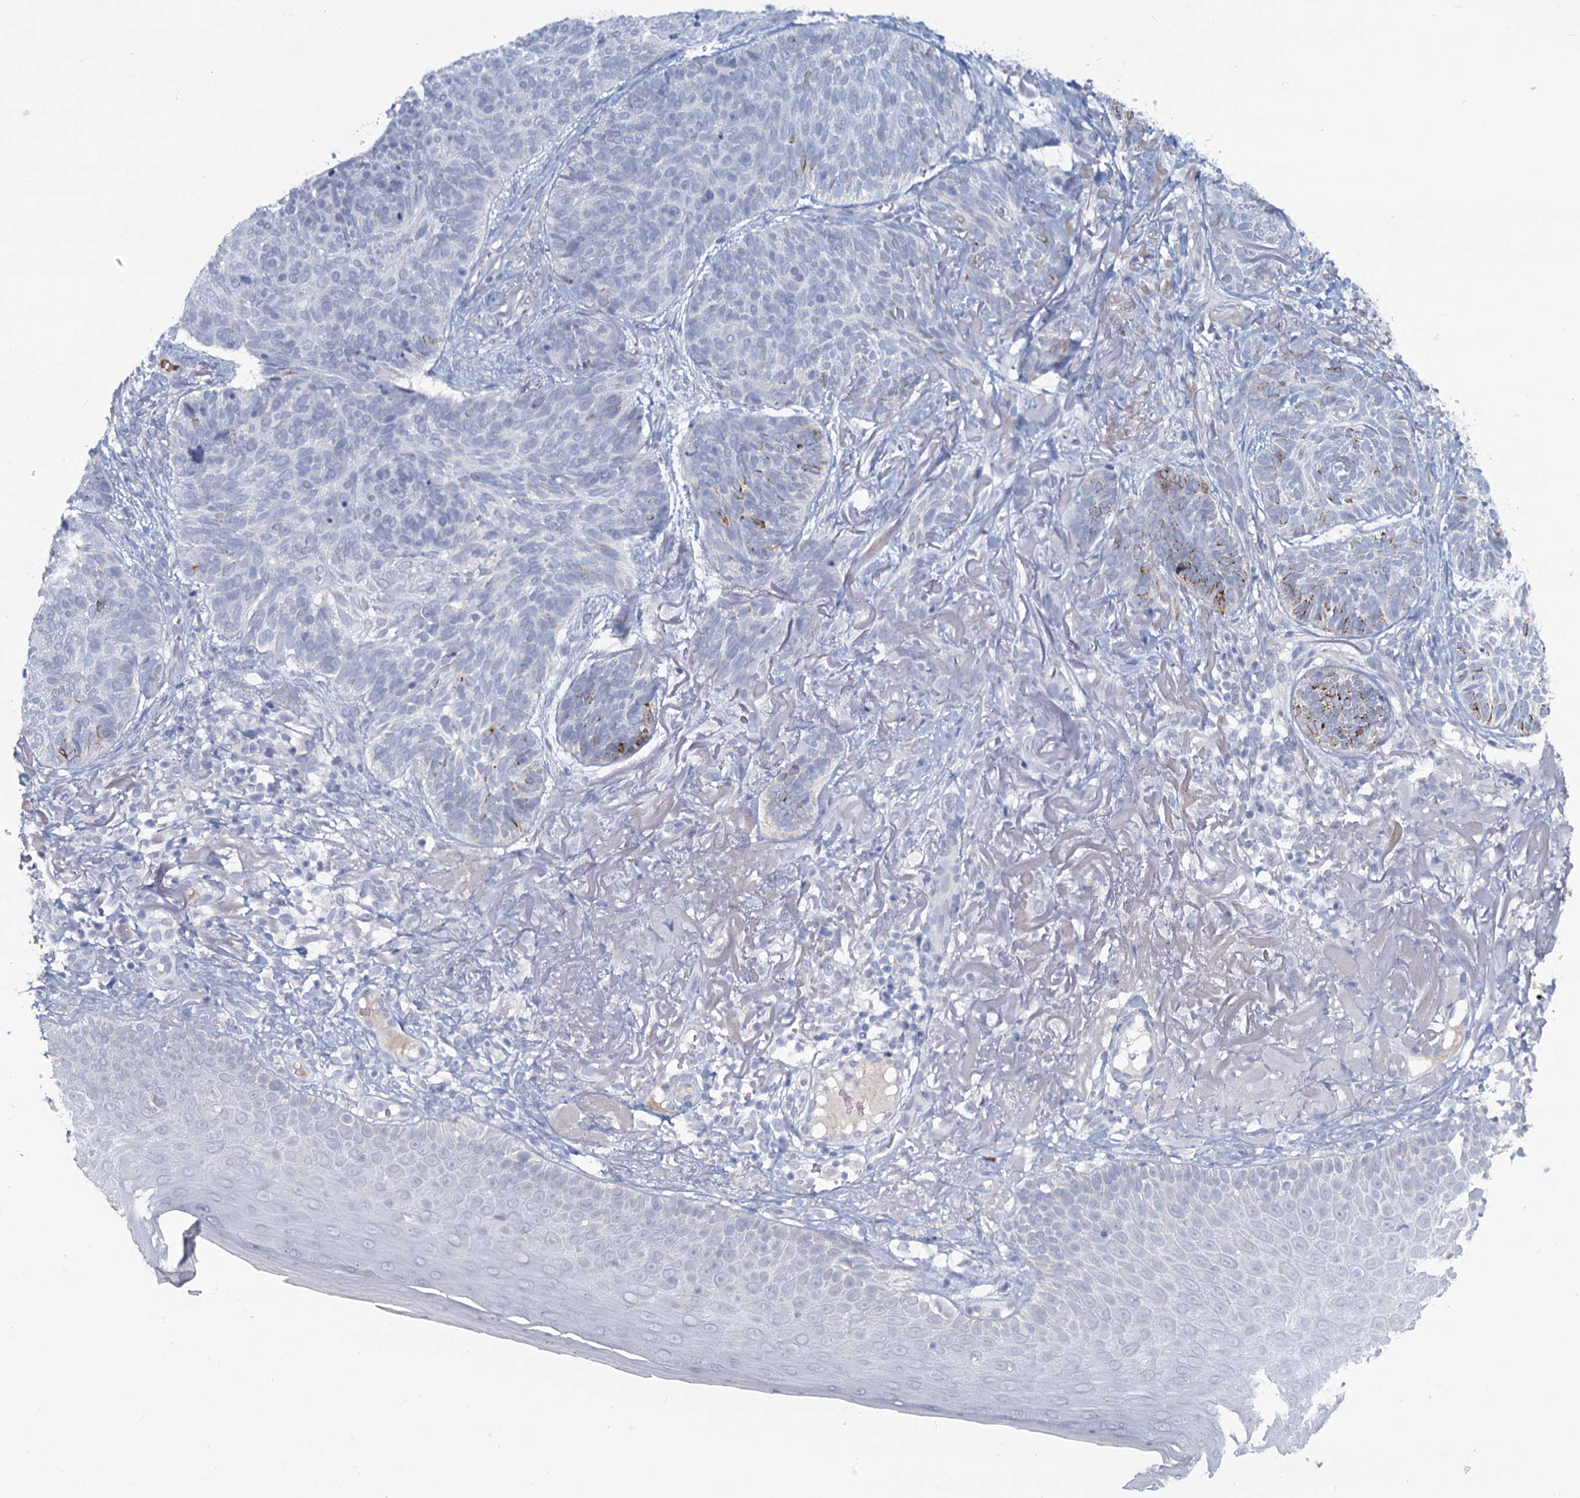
{"staining": {"intensity": "moderate", "quantity": "<25%", "location": "cytoplasmic/membranous"}, "tissue": "skin cancer", "cell_type": "Tumor cells", "image_type": "cancer", "snomed": [{"axis": "morphology", "description": "Normal tissue, NOS"}, {"axis": "morphology", "description": "Basal cell carcinoma"}, {"axis": "topography", "description": "Skin"}], "caption": "Human skin basal cell carcinoma stained for a protein (brown) exhibits moderate cytoplasmic/membranous positive staining in approximately <25% of tumor cells.", "gene": "CHGA", "patient": {"sex": "male", "age": 66}}